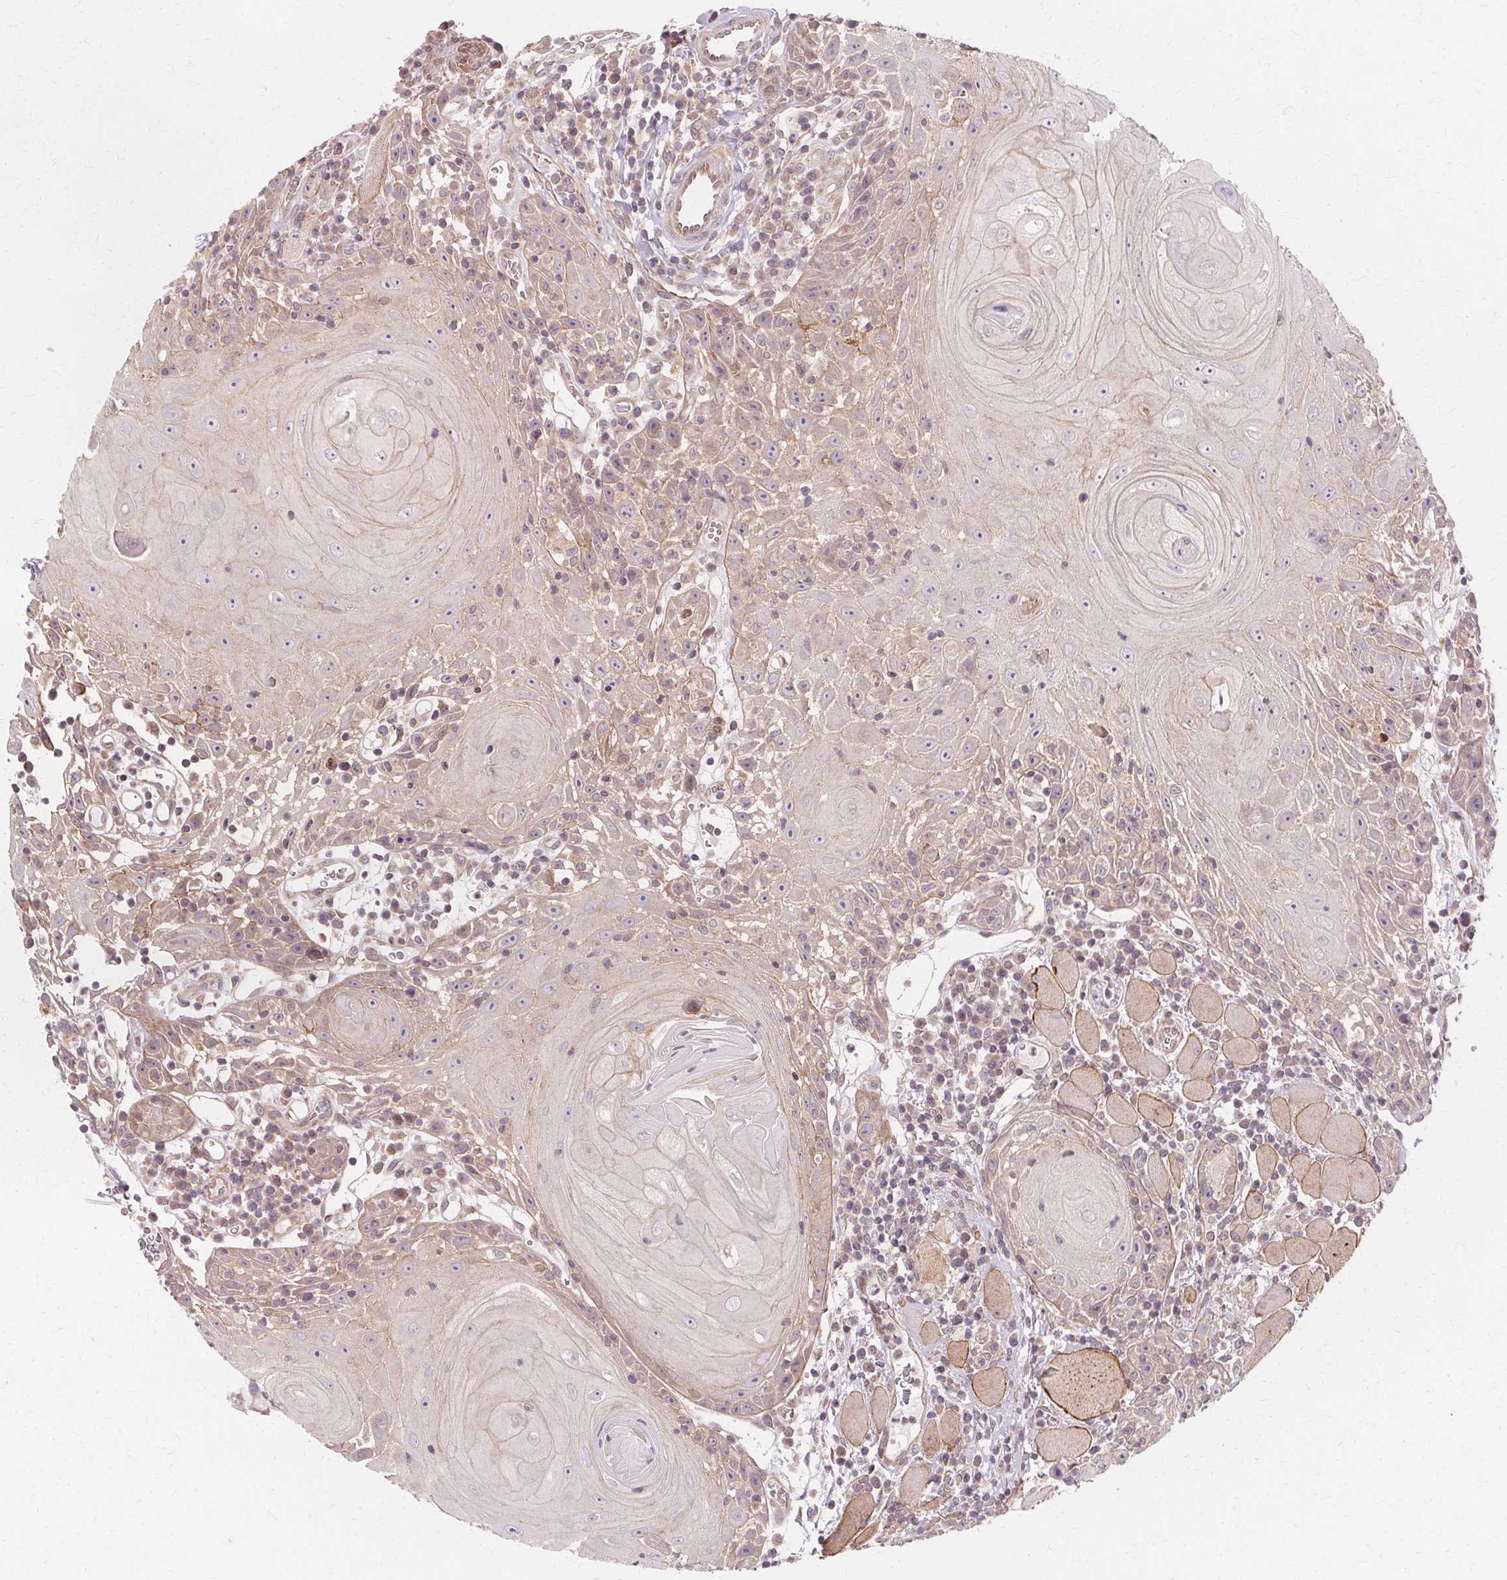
{"staining": {"intensity": "weak", "quantity": "<25%", "location": "cytoplasmic/membranous"}, "tissue": "head and neck cancer", "cell_type": "Tumor cells", "image_type": "cancer", "snomed": [{"axis": "morphology", "description": "Squamous cell carcinoma, NOS"}, {"axis": "topography", "description": "Head-Neck"}], "caption": "High power microscopy photomicrograph of an immunohistochemistry image of squamous cell carcinoma (head and neck), revealing no significant staining in tumor cells.", "gene": "USP8", "patient": {"sex": "male", "age": 52}}